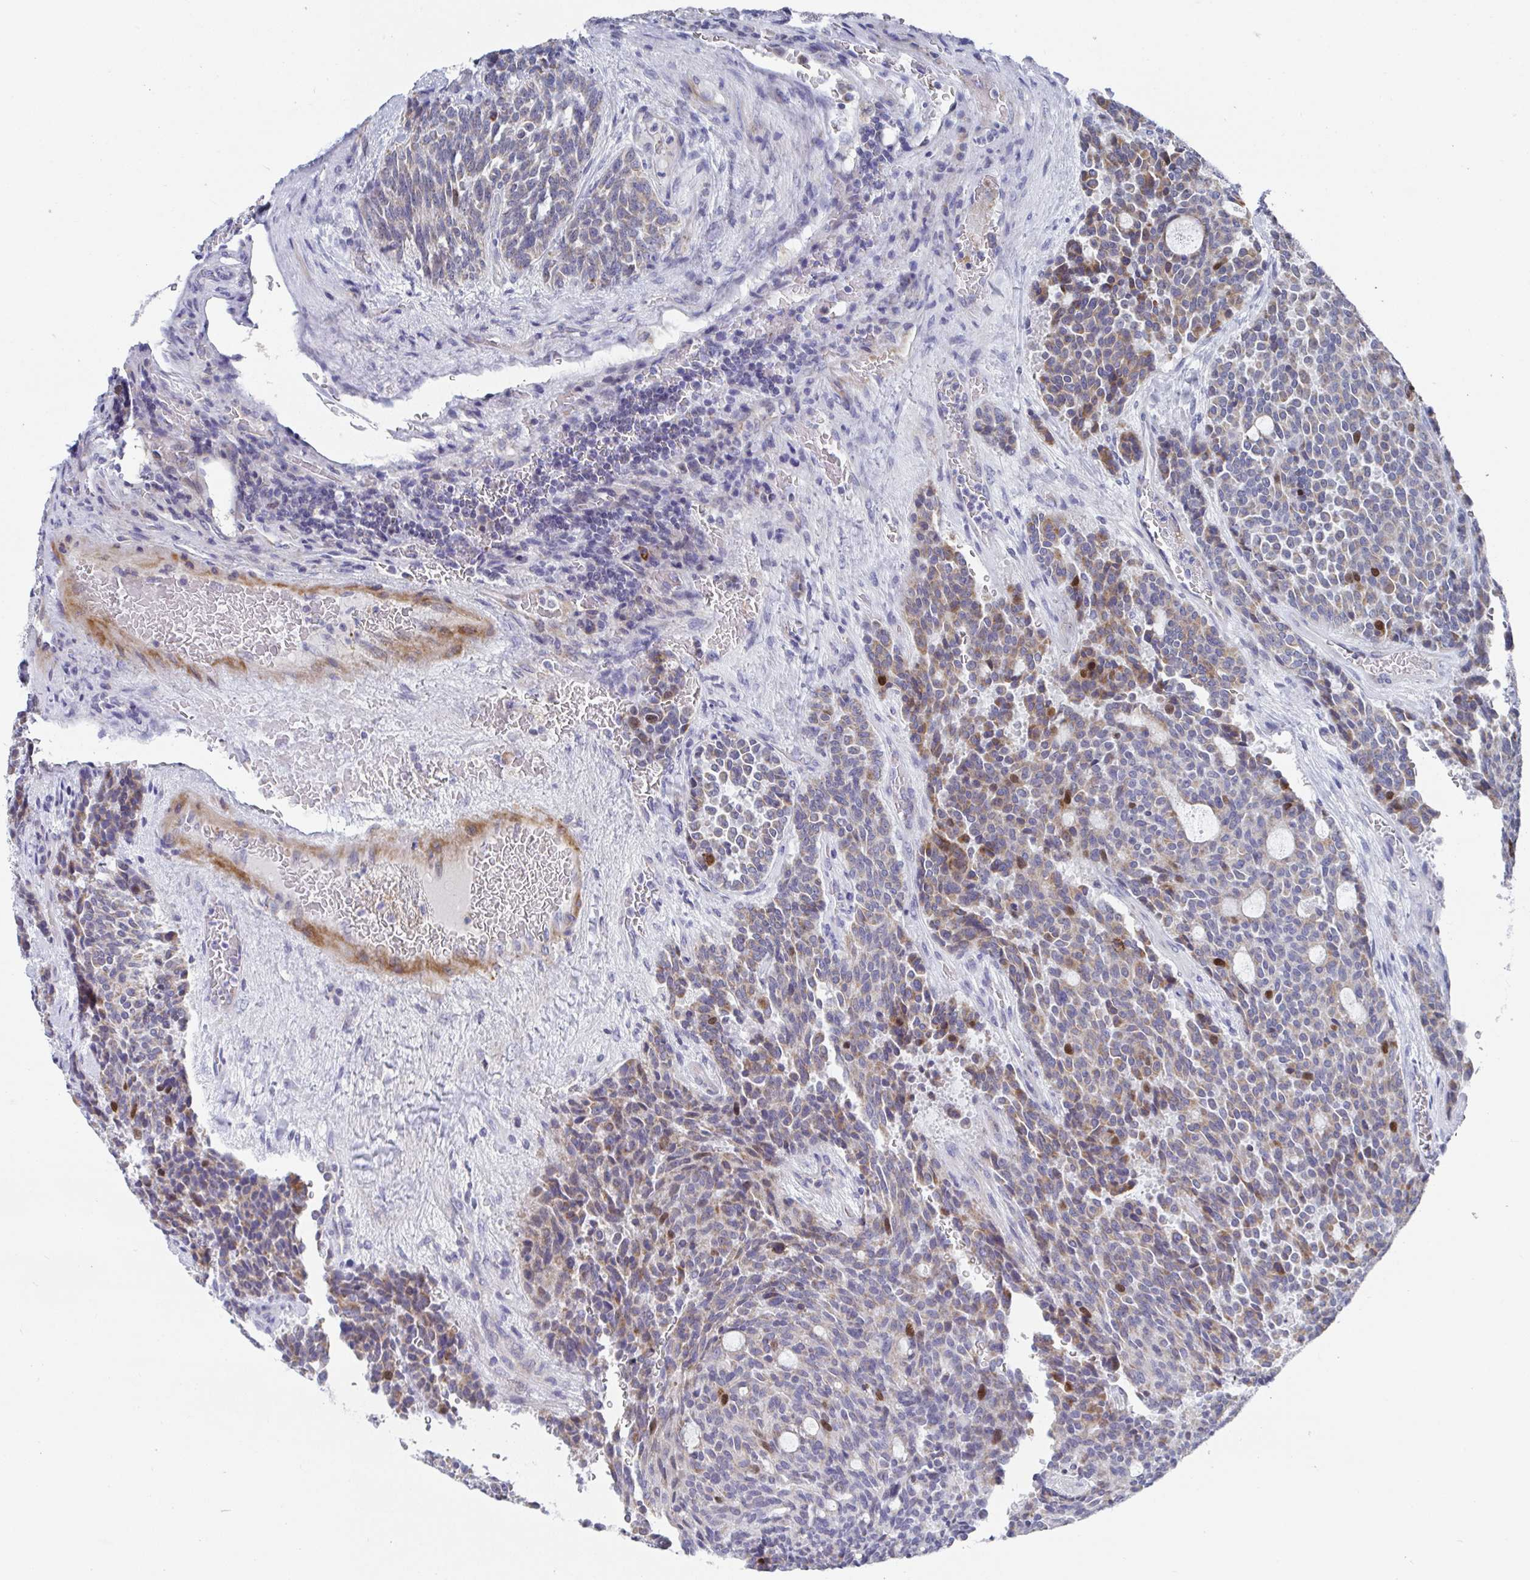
{"staining": {"intensity": "moderate", "quantity": "<25%", "location": "cytoplasmic/membranous,nuclear"}, "tissue": "carcinoid", "cell_type": "Tumor cells", "image_type": "cancer", "snomed": [{"axis": "morphology", "description": "Carcinoid, malignant, NOS"}, {"axis": "topography", "description": "Pancreas"}], "caption": "The photomicrograph demonstrates a brown stain indicating the presence of a protein in the cytoplasmic/membranous and nuclear of tumor cells in carcinoid.", "gene": "ATP5F1C", "patient": {"sex": "female", "age": 54}}